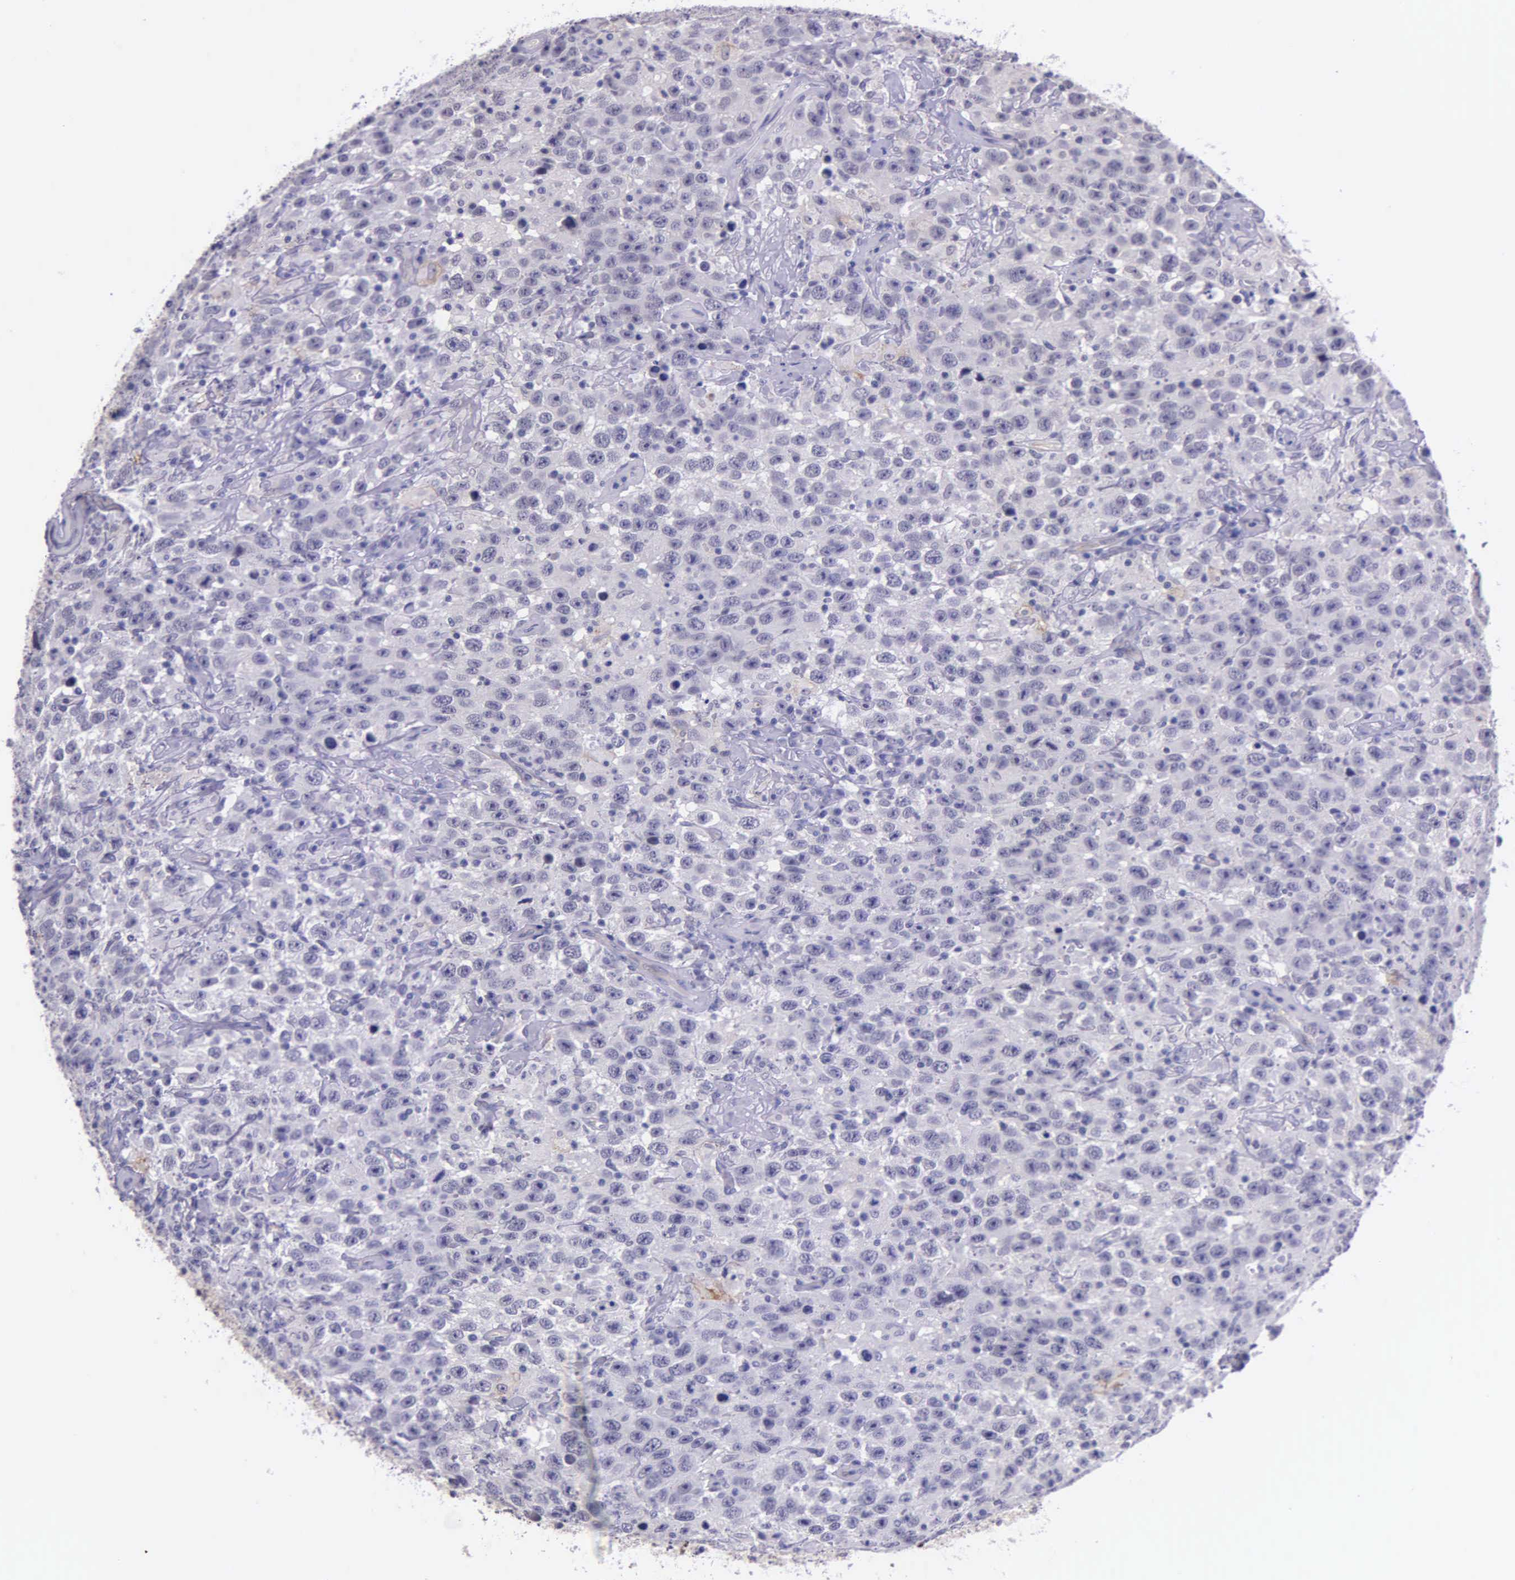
{"staining": {"intensity": "negative", "quantity": "none", "location": "none"}, "tissue": "testis cancer", "cell_type": "Tumor cells", "image_type": "cancer", "snomed": [{"axis": "morphology", "description": "Seminoma, NOS"}, {"axis": "topography", "description": "Testis"}], "caption": "DAB immunohistochemical staining of testis cancer reveals no significant staining in tumor cells.", "gene": "AHNAK2", "patient": {"sex": "male", "age": 41}}